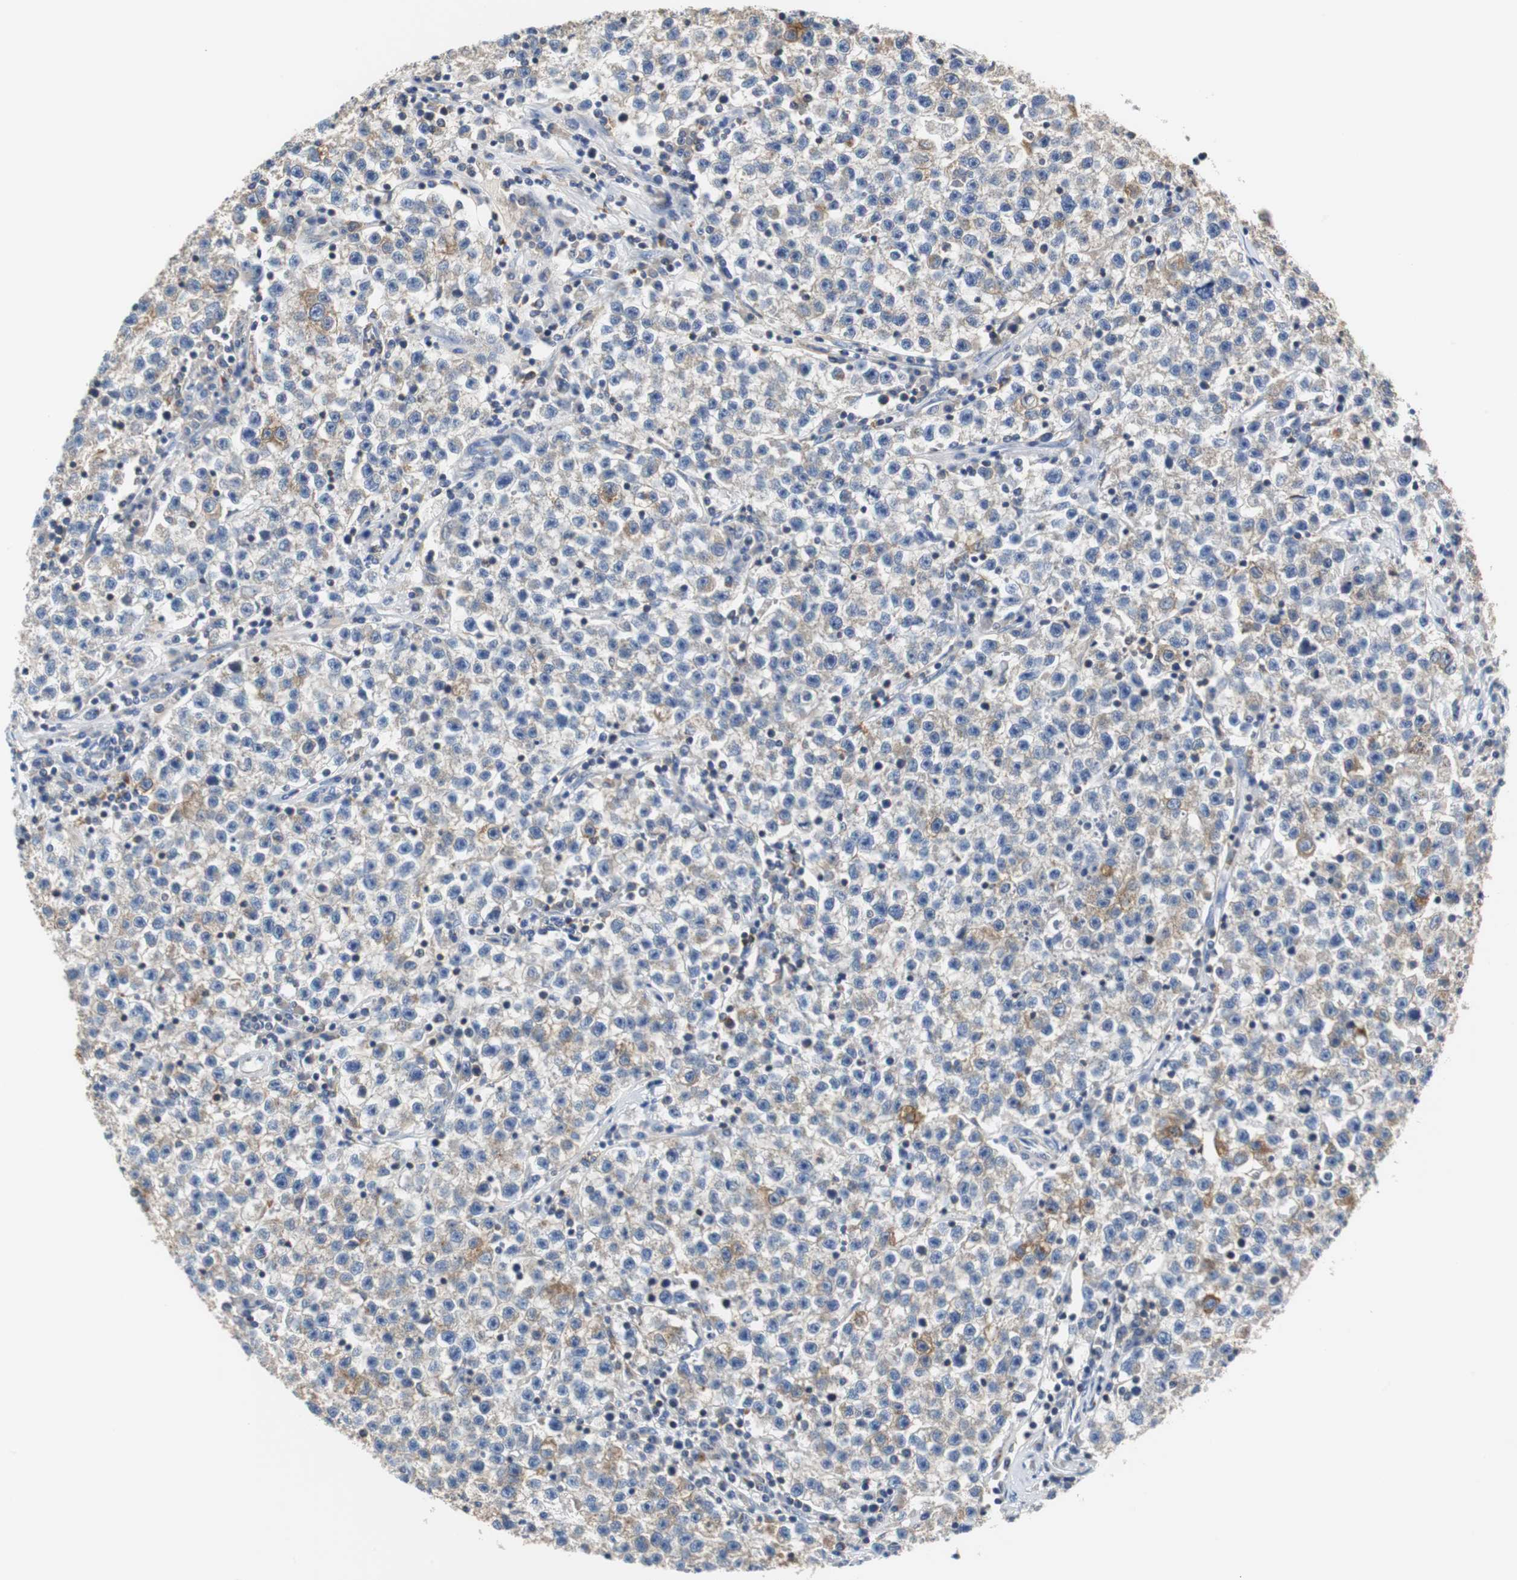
{"staining": {"intensity": "moderate", "quantity": "<25%", "location": "cytoplasmic/membranous"}, "tissue": "testis cancer", "cell_type": "Tumor cells", "image_type": "cancer", "snomed": [{"axis": "morphology", "description": "Seminoma, NOS"}, {"axis": "topography", "description": "Testis"}], "caption": "Human testis cancer (seminoma) stained for a protein (brown) reveals moderate cytoplasmic/membranous positive positivity in approximately <25% of tumor cells.", "gene": "VAMP8", "patient": {"sex": "male", "age": 22}}